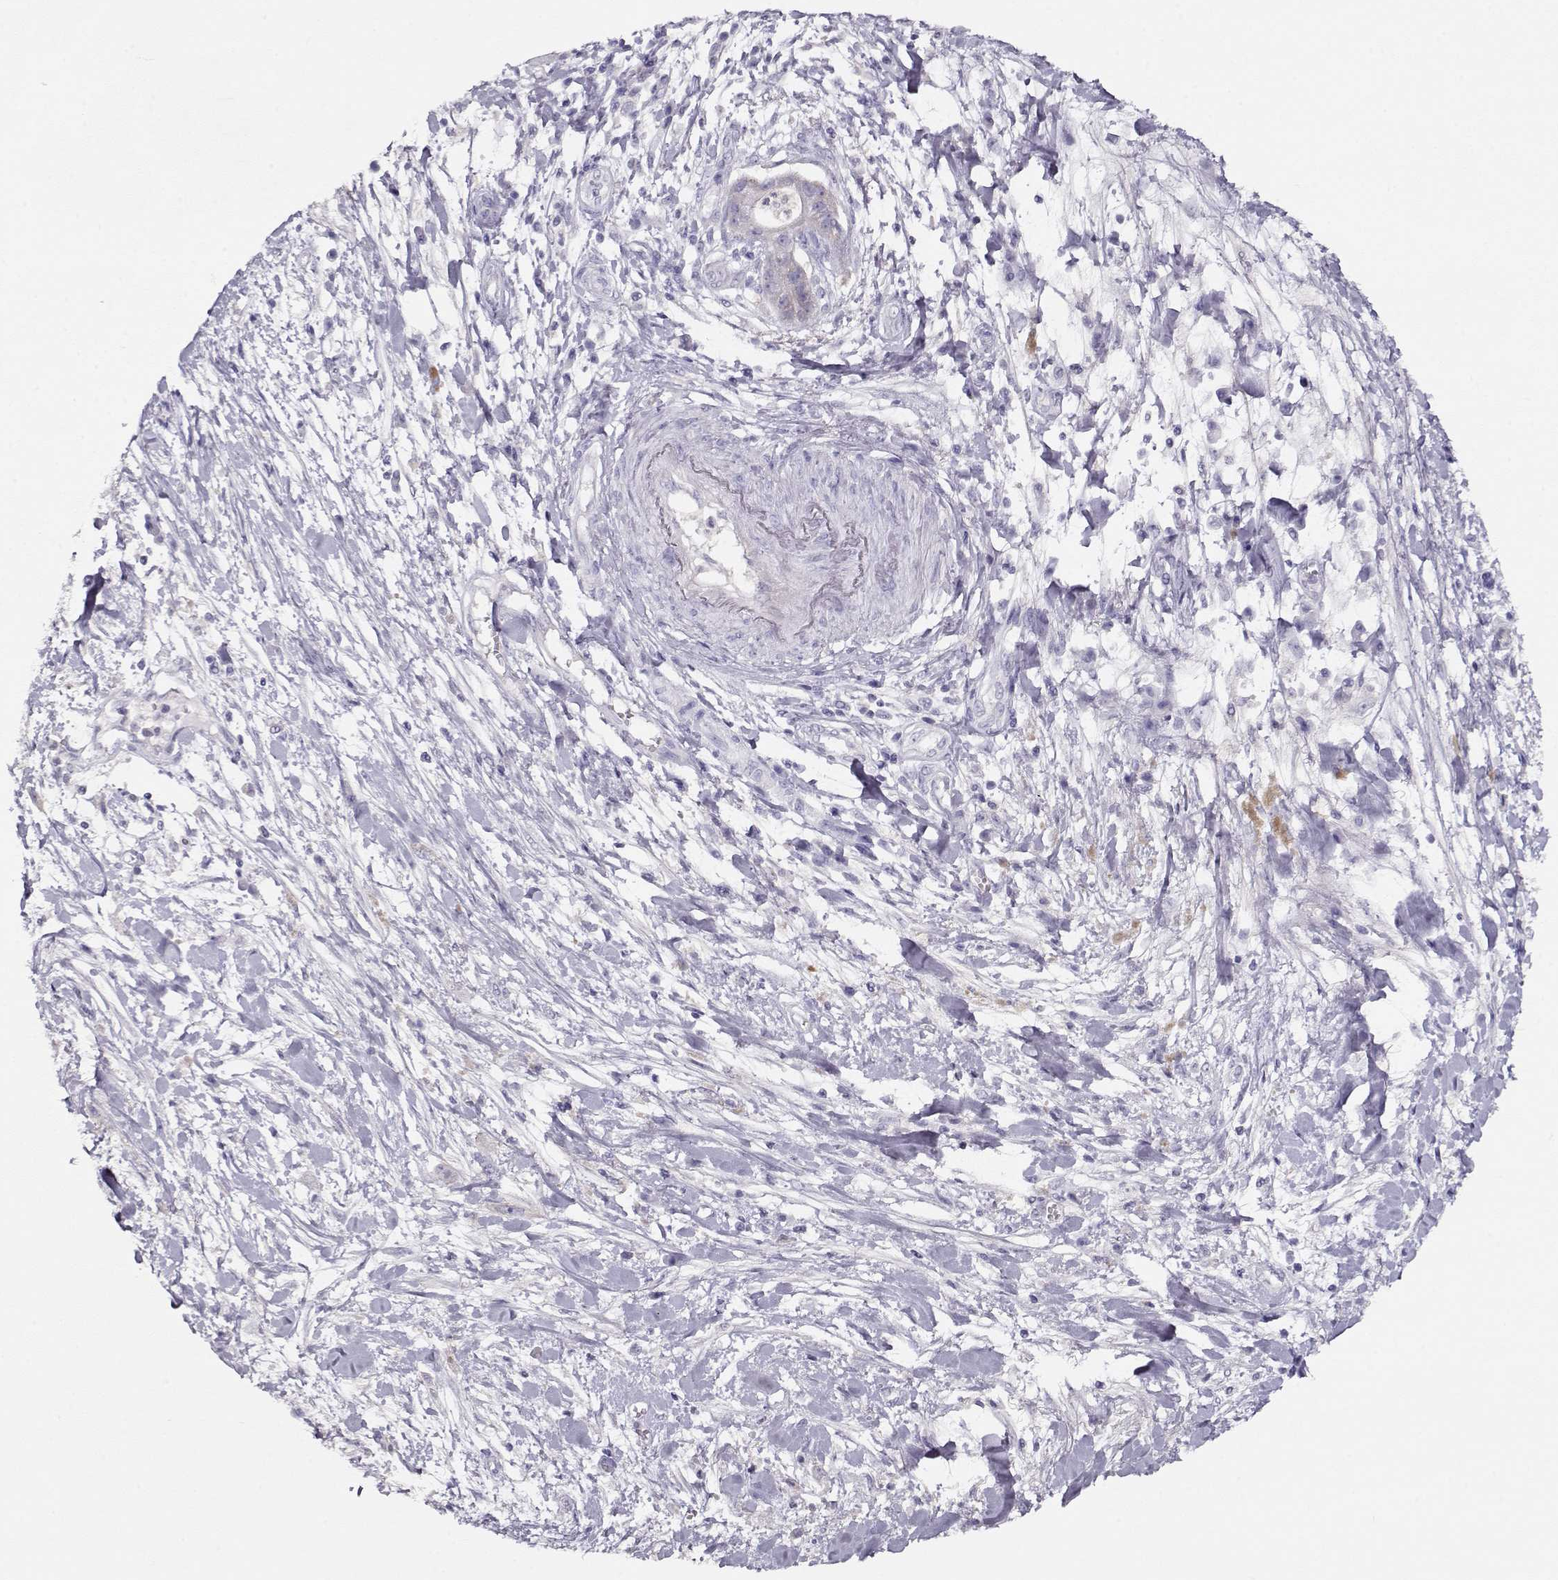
{"staining": {"intensity": "negative", "quantity": "none", "location": "none"}, "tissue": "pancreatic cancer", "cell_type": "Tumor cells", "image_type": "cancer", "snomed": [{"axis": "morphology", "description": "Normal tissue, NOS"}, {"axis": "morphology", "description": "Adenocarcinoma, NOS"}, {"axis": "topography", "description": "Lymph node"}, {"axis": "topography", "description": "Pancreas"}], "caption": "This is an immunohistochemistry photomicrograph of pancreatic cancer. There is no staining in tumor cells.", "gene": "NDRG4", "patient": {"sex": "female", "age": 58}}